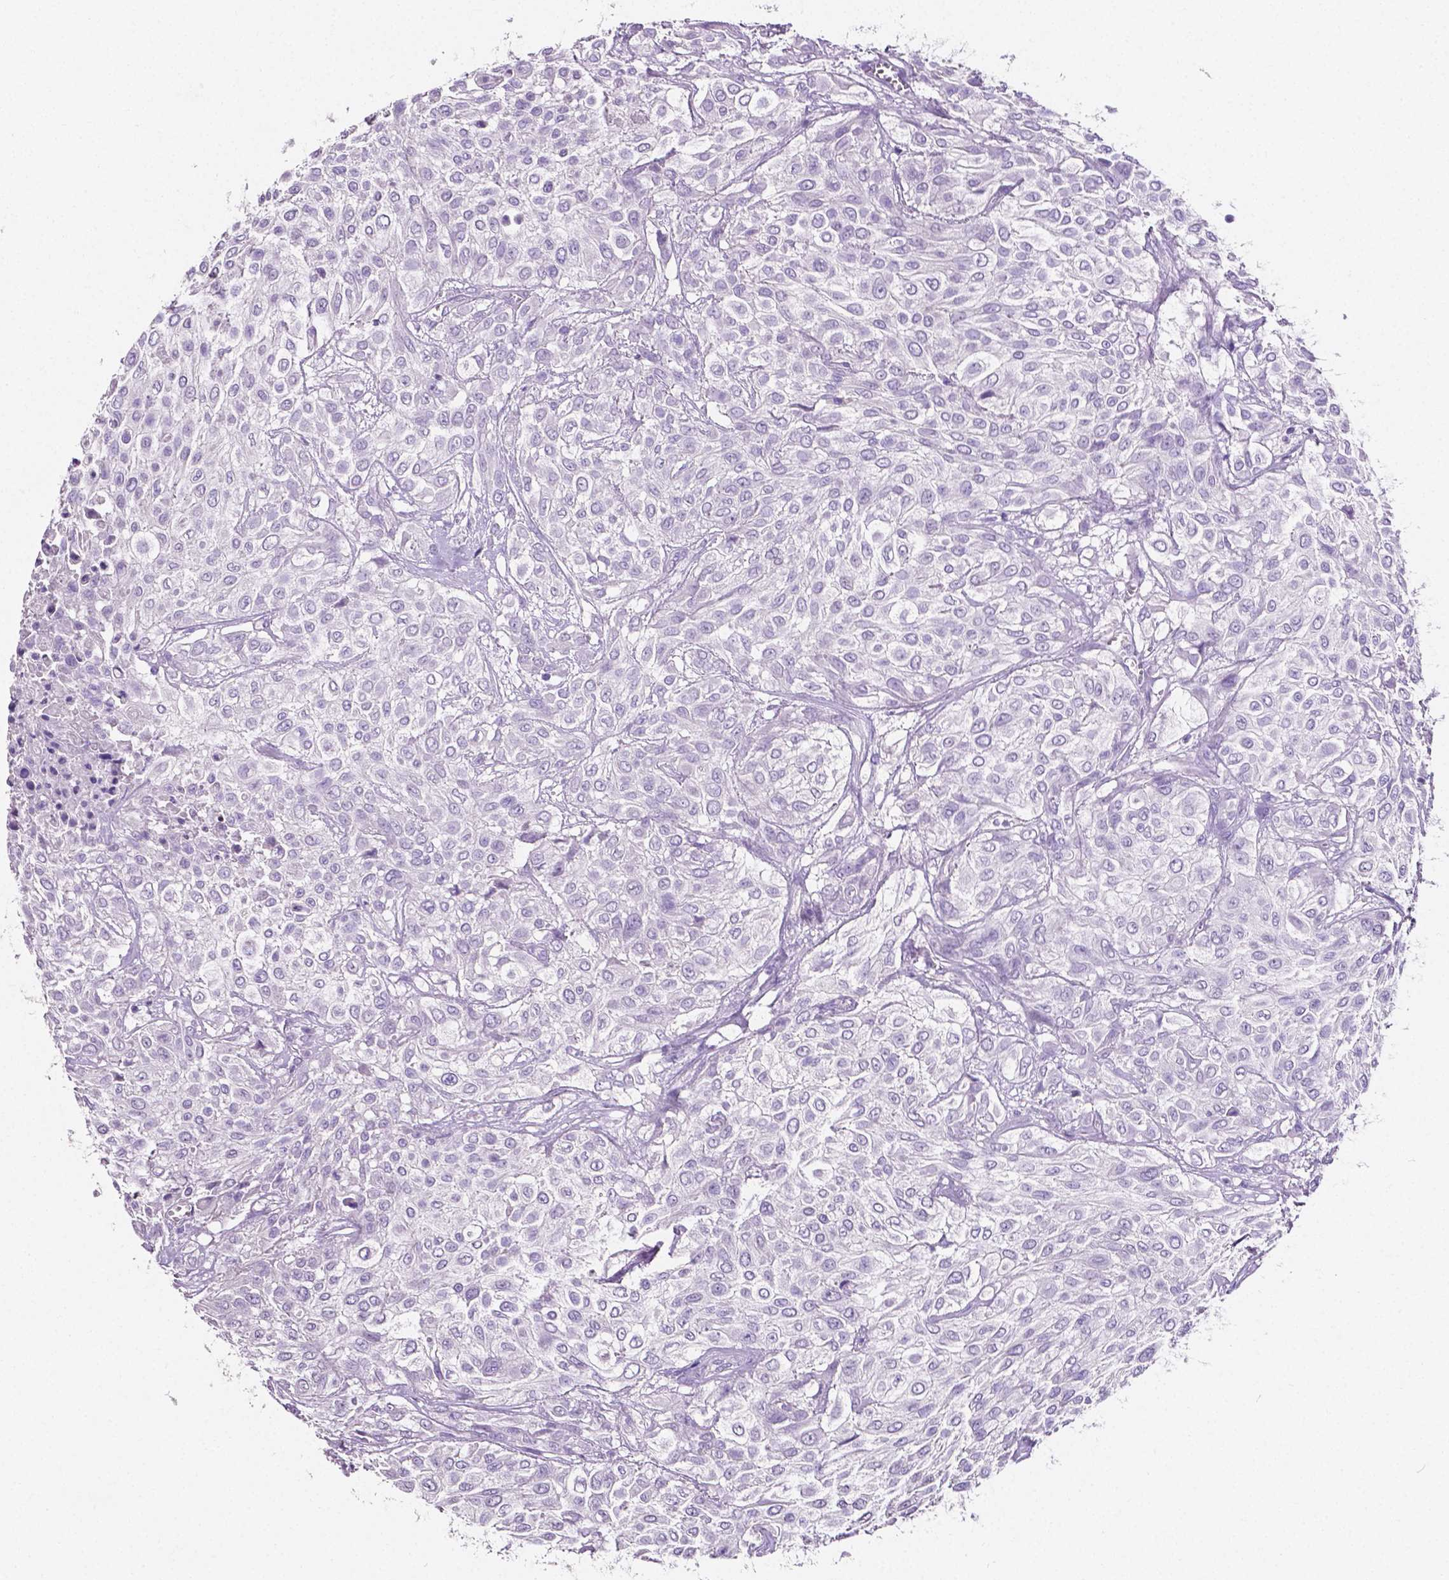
{"staining": {"intensity": "negative", "quantity": "none", "location": "none"}, "tissue": "urothelial cancer", "cell_type": "Tumor cells", "image_type": "cancer", "snomed": [{"axis": "morphology", "description": "Urothelial carcinoma, High grade"}, {"axis": "topography", "description": "Urinary bladder"}], "caption": "The micrograph shows no staining of tumor cells in urothelial carcinoma (high-grade). (Brightfield microscopy of DAB (3,3'-diaminobenzidine) IHC at high magnification).", "gene": "SLC22A2", "patient": {"sex": "male", "age": 57}}